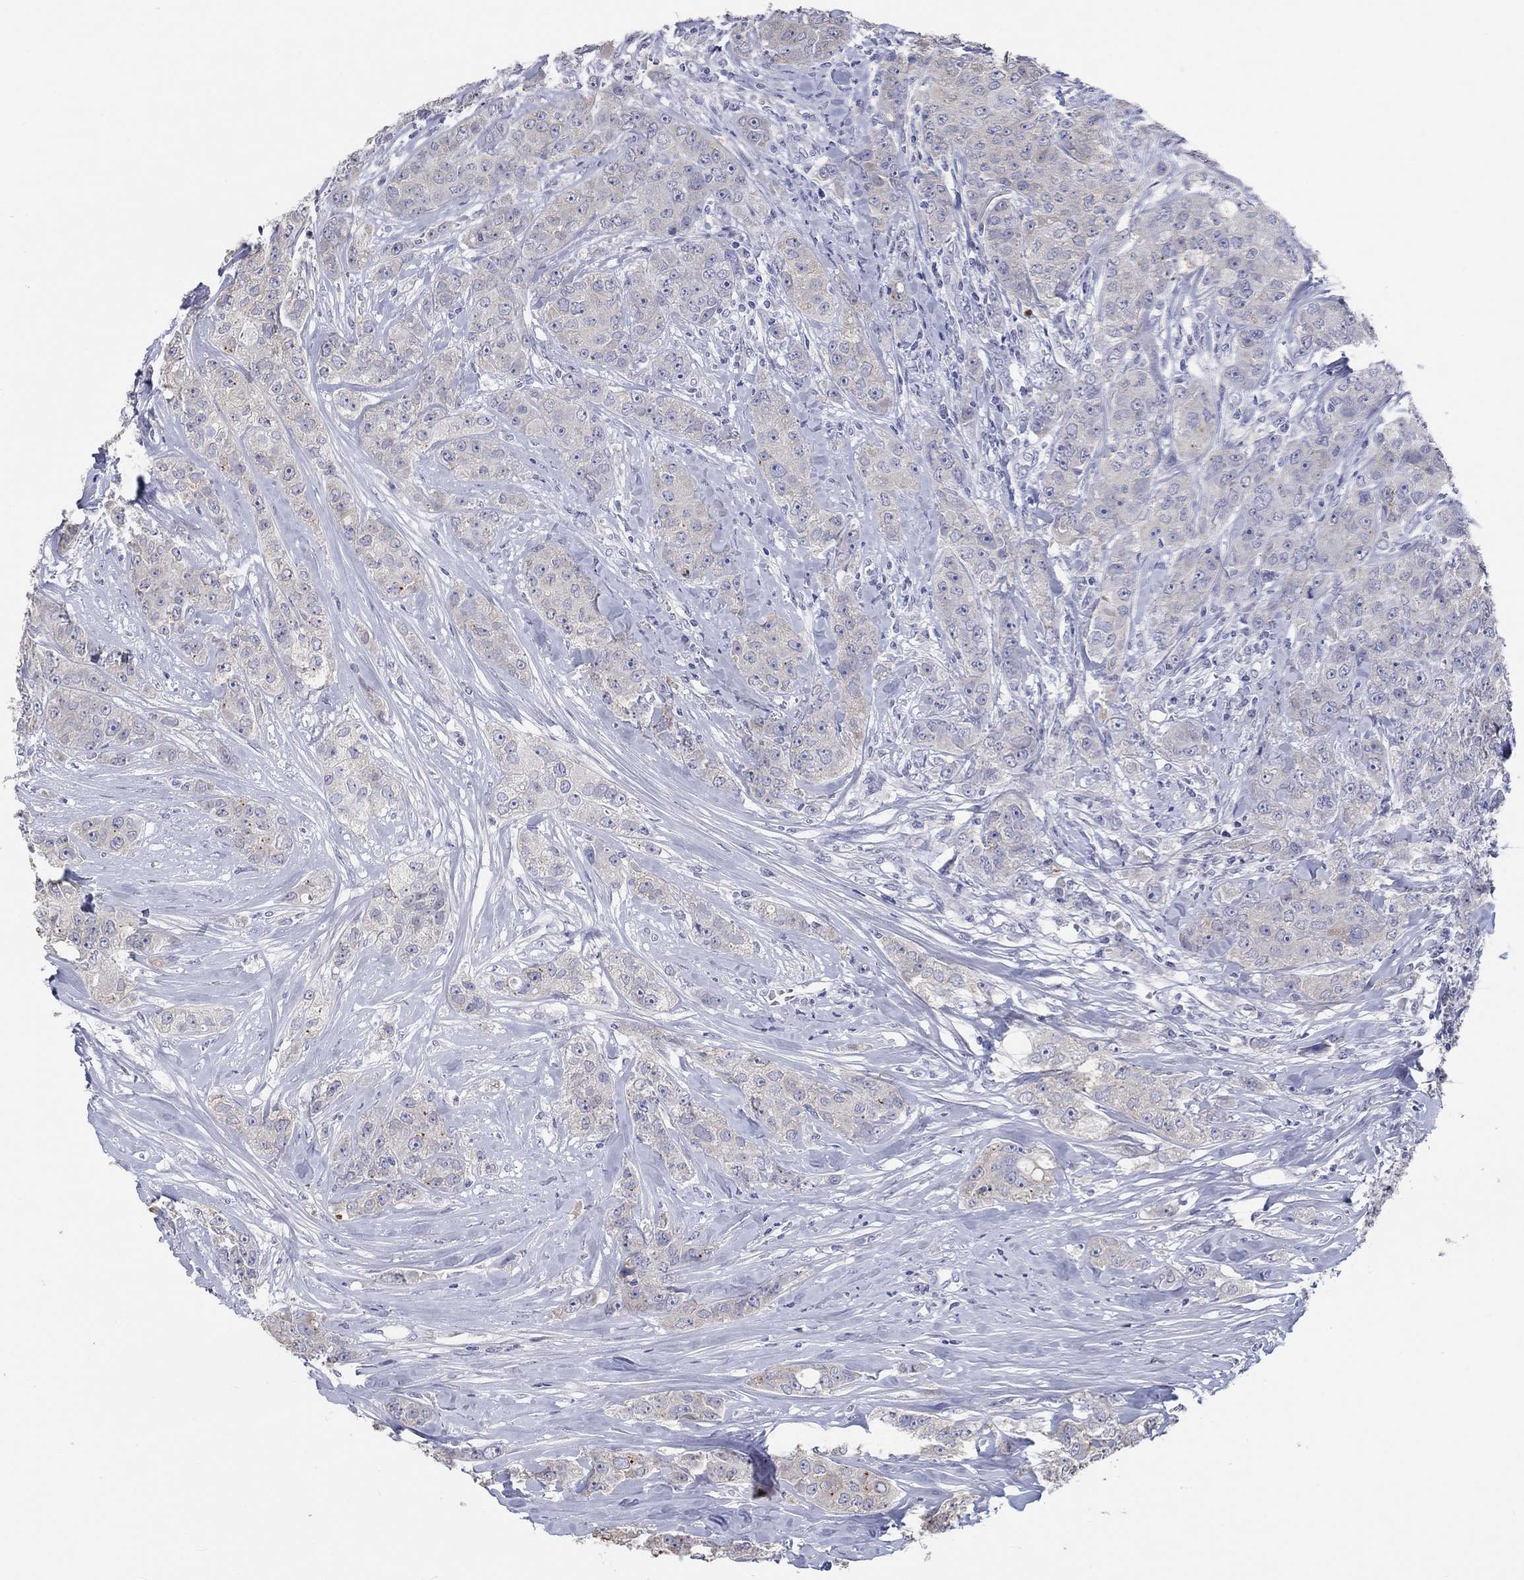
{"staining": {"intensity": "negative", "quantity": "none", "location": "none"}, "tissue": "breast cancer", "cell_type": "Tumor cells", "image_type": "cancer", "snomed": [{"axis": "morphology", "description": "Duct carcinoma"}, {"axis": "topography", "description": "Breast"}], "caption": "An IHC photomicrograph of breast invasive ductal carcinoma is shown. There is no staining in tumor cells of breast invasive ductal carcinoma.", "gene": "LRRC4C", "patient": {"sex": "female", "age": 43}}